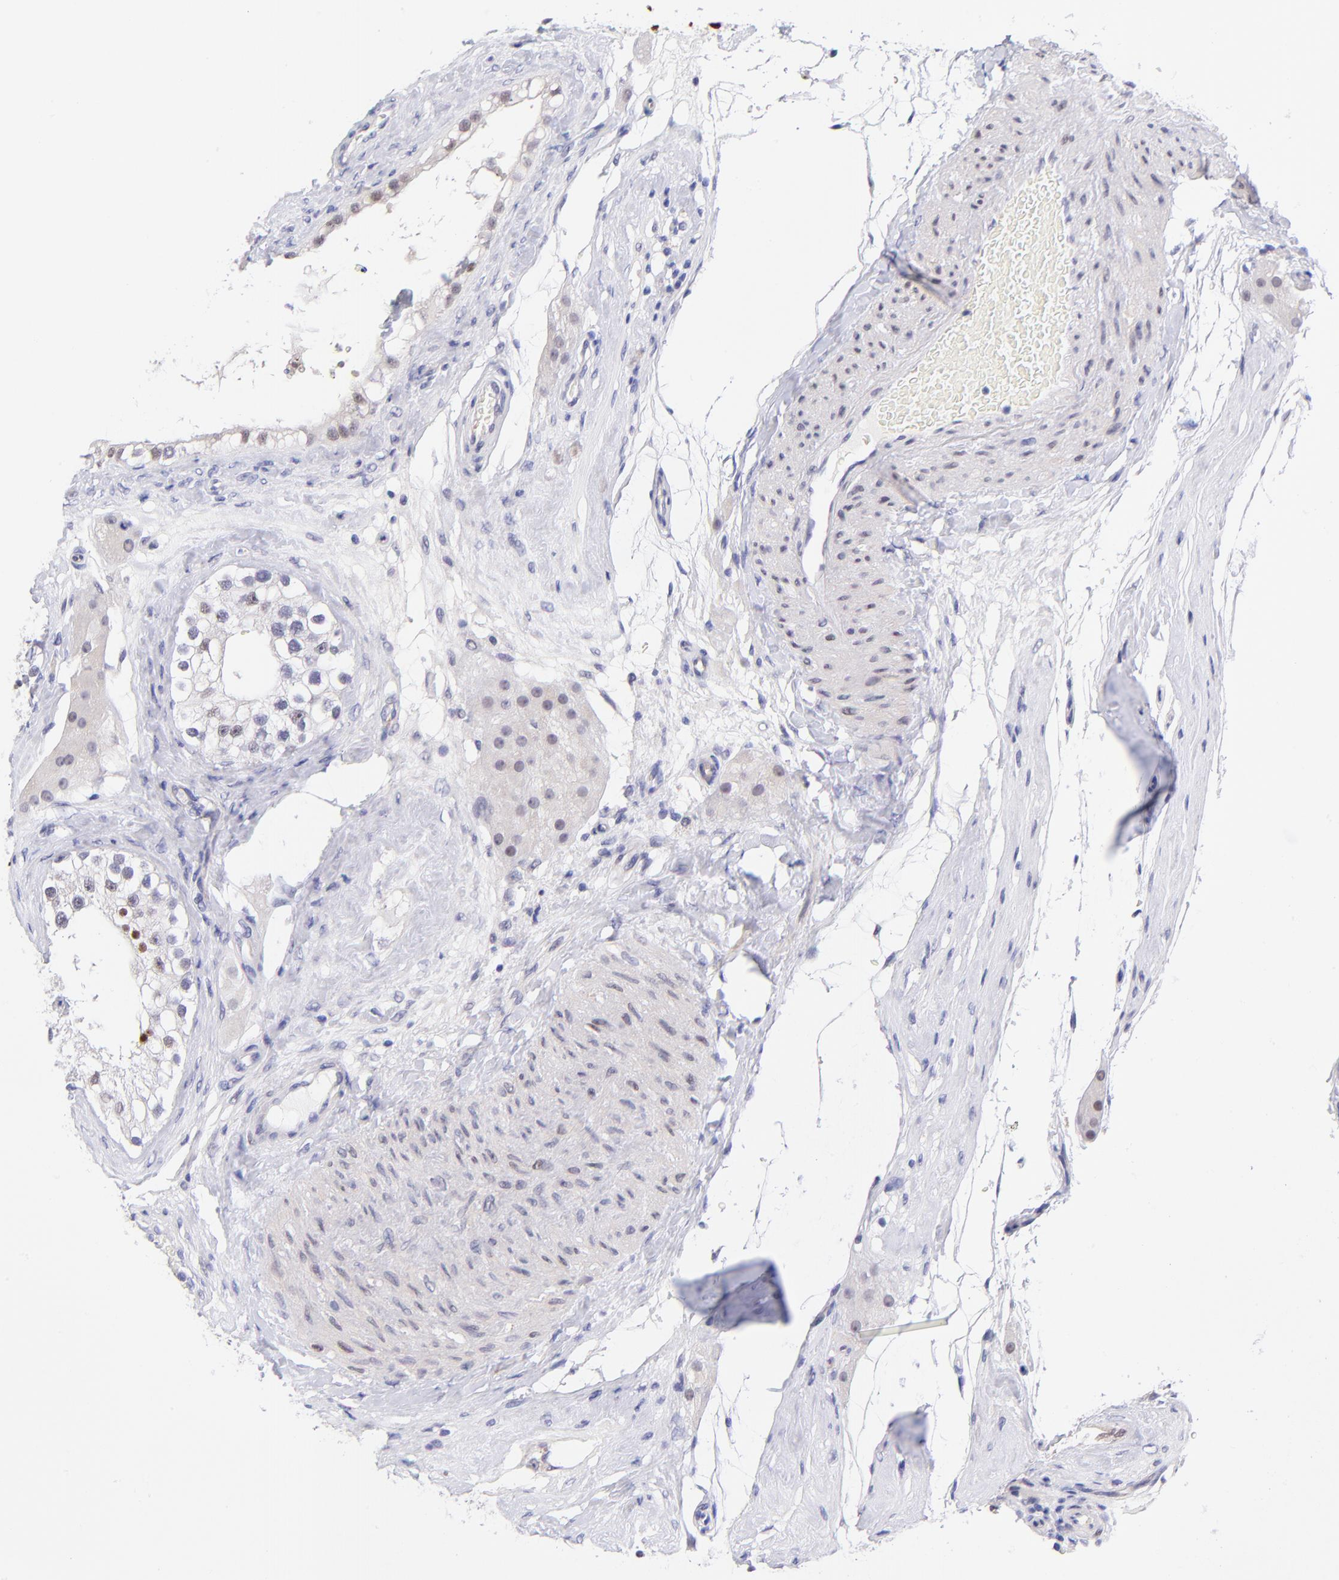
{"staining": {"intensity": "strong", "quantity": "<25%", "location": "nuclear"}, "tissue": "testis", "cell_type": "Cells in seminiferous ducts", "image_type": "normal", "snomed": [{"axis": "morphology", "description": "Normal tissue, NOS"}, {"axis": "topography", "description": "Testis"}], "caption": "Immunohistochemistry (IHC) (DAB) staining of normal testis exhibits strong nuclear protein expression in approximately <25% of cells in seminiferous ducts.", "gene": "SOX6", "patient": {"sex": "male", "age": 68}}